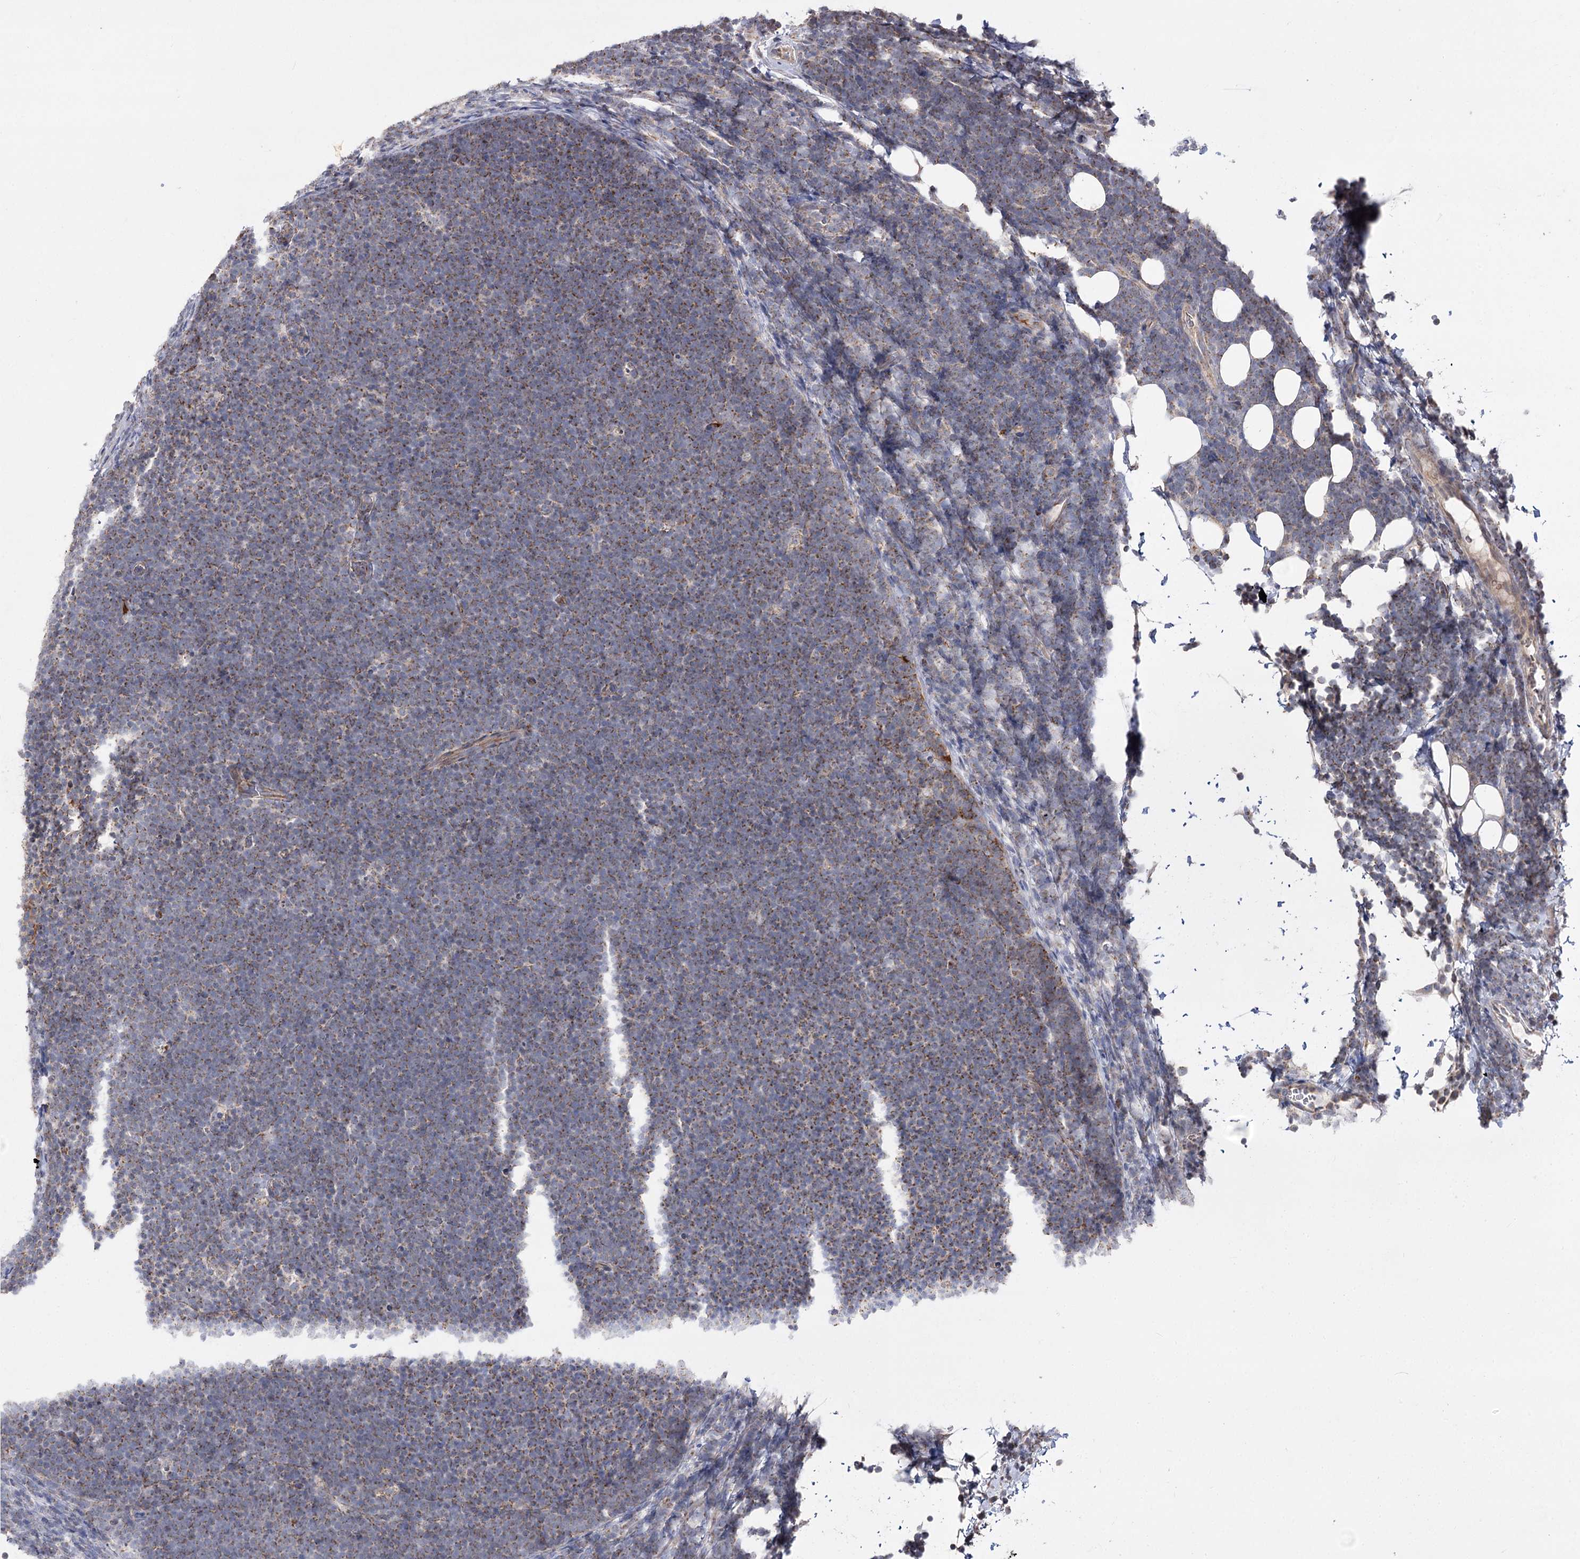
{"staining": {"intensity": "weak", "quantity": "25%-75%", "location": "cytoplasmic/membranous"}, "tissue": "lymphoma", "cell_type": "Tumor cells", "image_type": "cancer", "snomed": [{"axis": "morphology", "description": "Malignant lymphoma, non-Hodgkin's type, High grade"}, {"axis": "topography", "description": "Lymph node"}], "caption": "A histopathology image of lymphoma stained for a protein displays weak cytoplasmic/membranous brown staining in tumor cells.", "gene": "NADK2", "patient": {"sex": "male", "age": 13}}